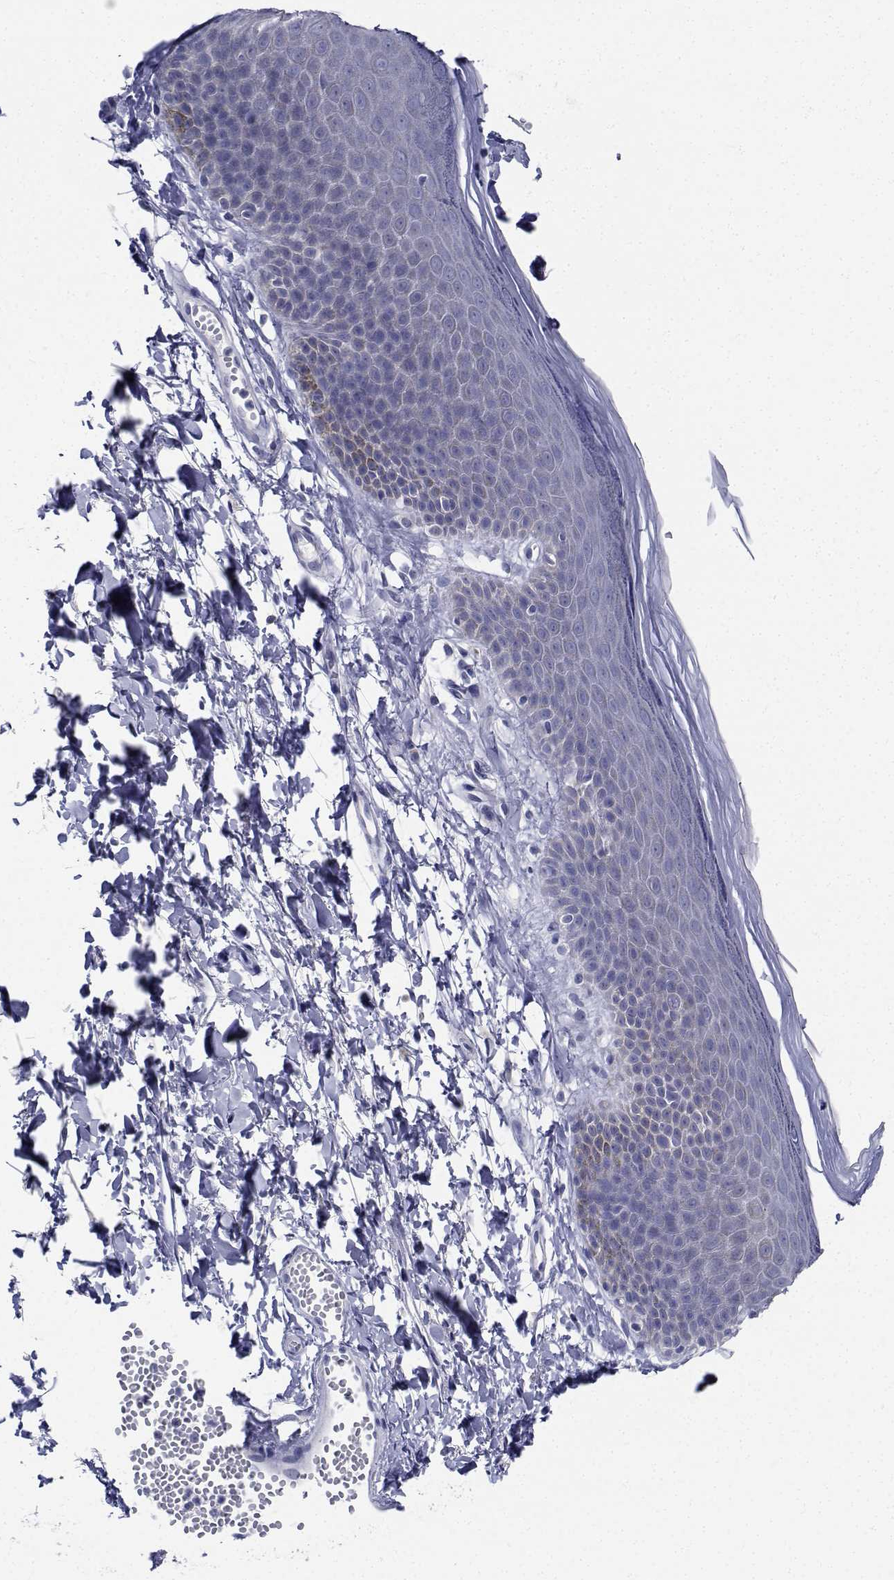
{"staining": {"intensity": "negative", "quantity": "none", "location": "none"}, "tissue": "skin", "cell_type": "Epidermal cells", "image_type": "normal", "snomed": [{"axis": "morphology", "description": "Normal tissue, NOS"}, {"axis": "topography", "description": "Anal"}], "caption": "IHC image of benign human skin stained for a protein (brown), which demonstrates no expression in epidermal cells. Nuclei are stained in blue.", "gene": "CDHR3", "patient": {"sex": "male", "age": 53}}